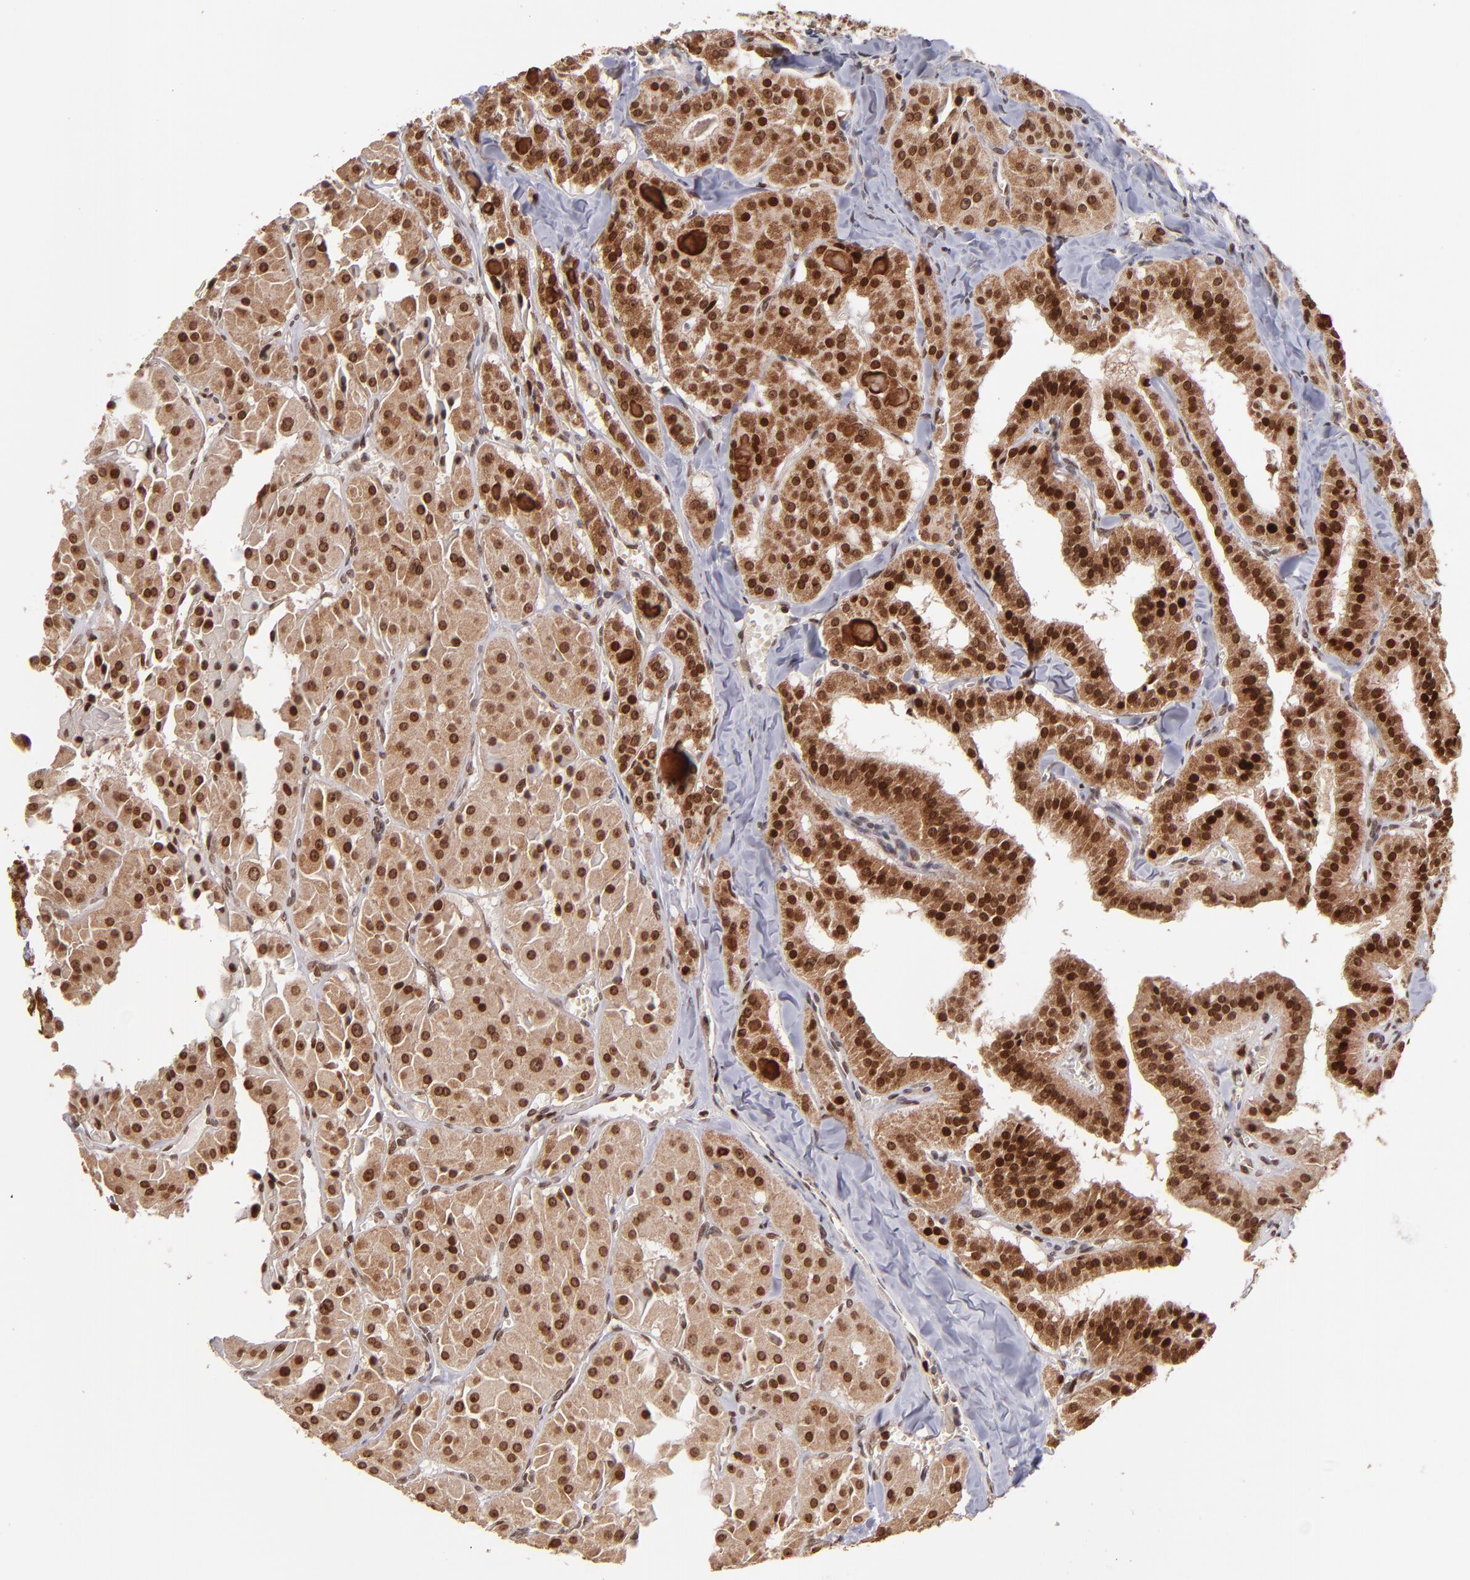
{"staining": {"intensity": "strong", "quantity": ">75%", "location": "cytoplasmic/membranous,nuclear"}, "tissue": "thyroid cancer", "cell_type": "Tumor cells", "image_type": "cancer", "snomed": [{"axis": "morphology", "description": "Carcinoma, NOS"}, {"axis": "topography", "description": "Thyroid gland"}], "caption": "Carcinoma (thyroid) stained with DAB IHC reveals high levels of strong cytoplasmic/membranous and nuclear positivity in approximately >75% of tumor cells.", "gene": "TOP1MT", "patient": {"sex": "male", "age": 76}}